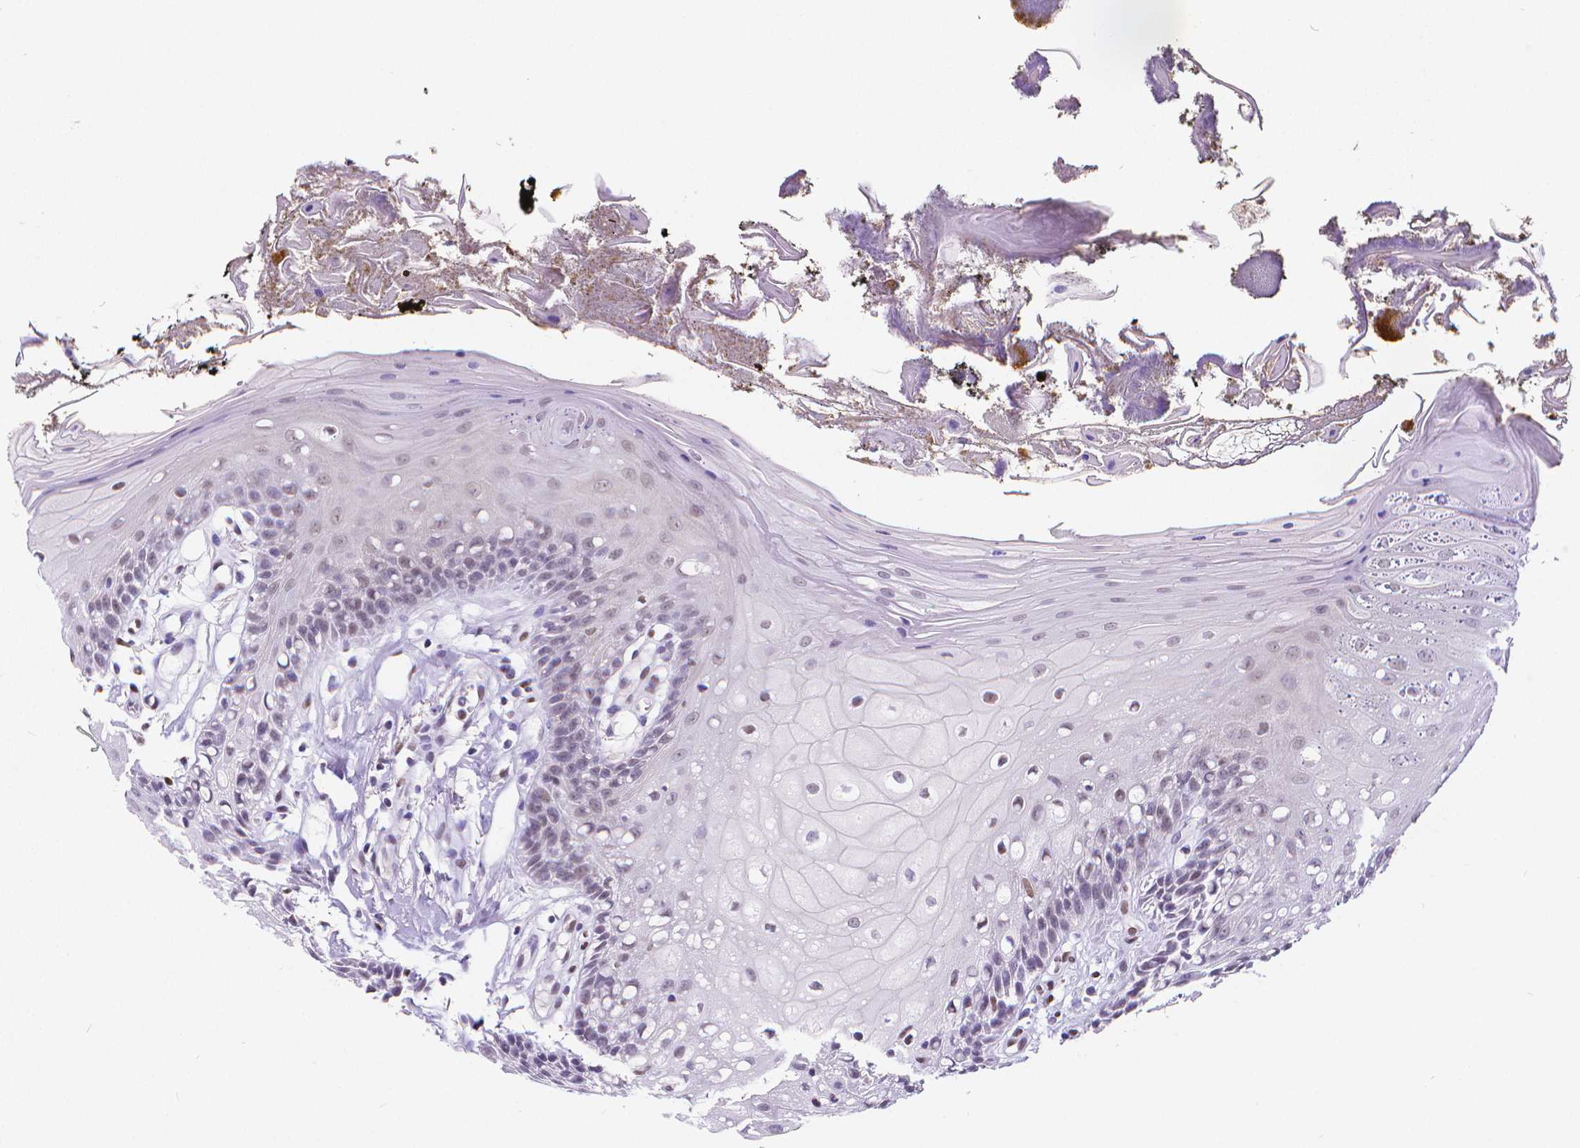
{"staining": {"intensity": "negative", "quantity": "none", "location": "none"}, "tissue": "oral mucosa", "cell_type": "Squamous epithelial cells", "image_type": "normal", "snomed": [{"axis": "morphology", "description": "Normal tissue, NOS"}, {"axis": "morphology", "description": "Squamous cell carcinoma, NOS"}, {"axis": "topography", "description": "Oral tissue"}, {"axis": "topography", "description": "Head-Neck"}], "caption": "A micrograph of oral mucosa stained for a protein demonstrates no brown staining in squamous epithelial cells.", "gene": "MEF2C", "patient": {"sex": "male", "age": 69}}